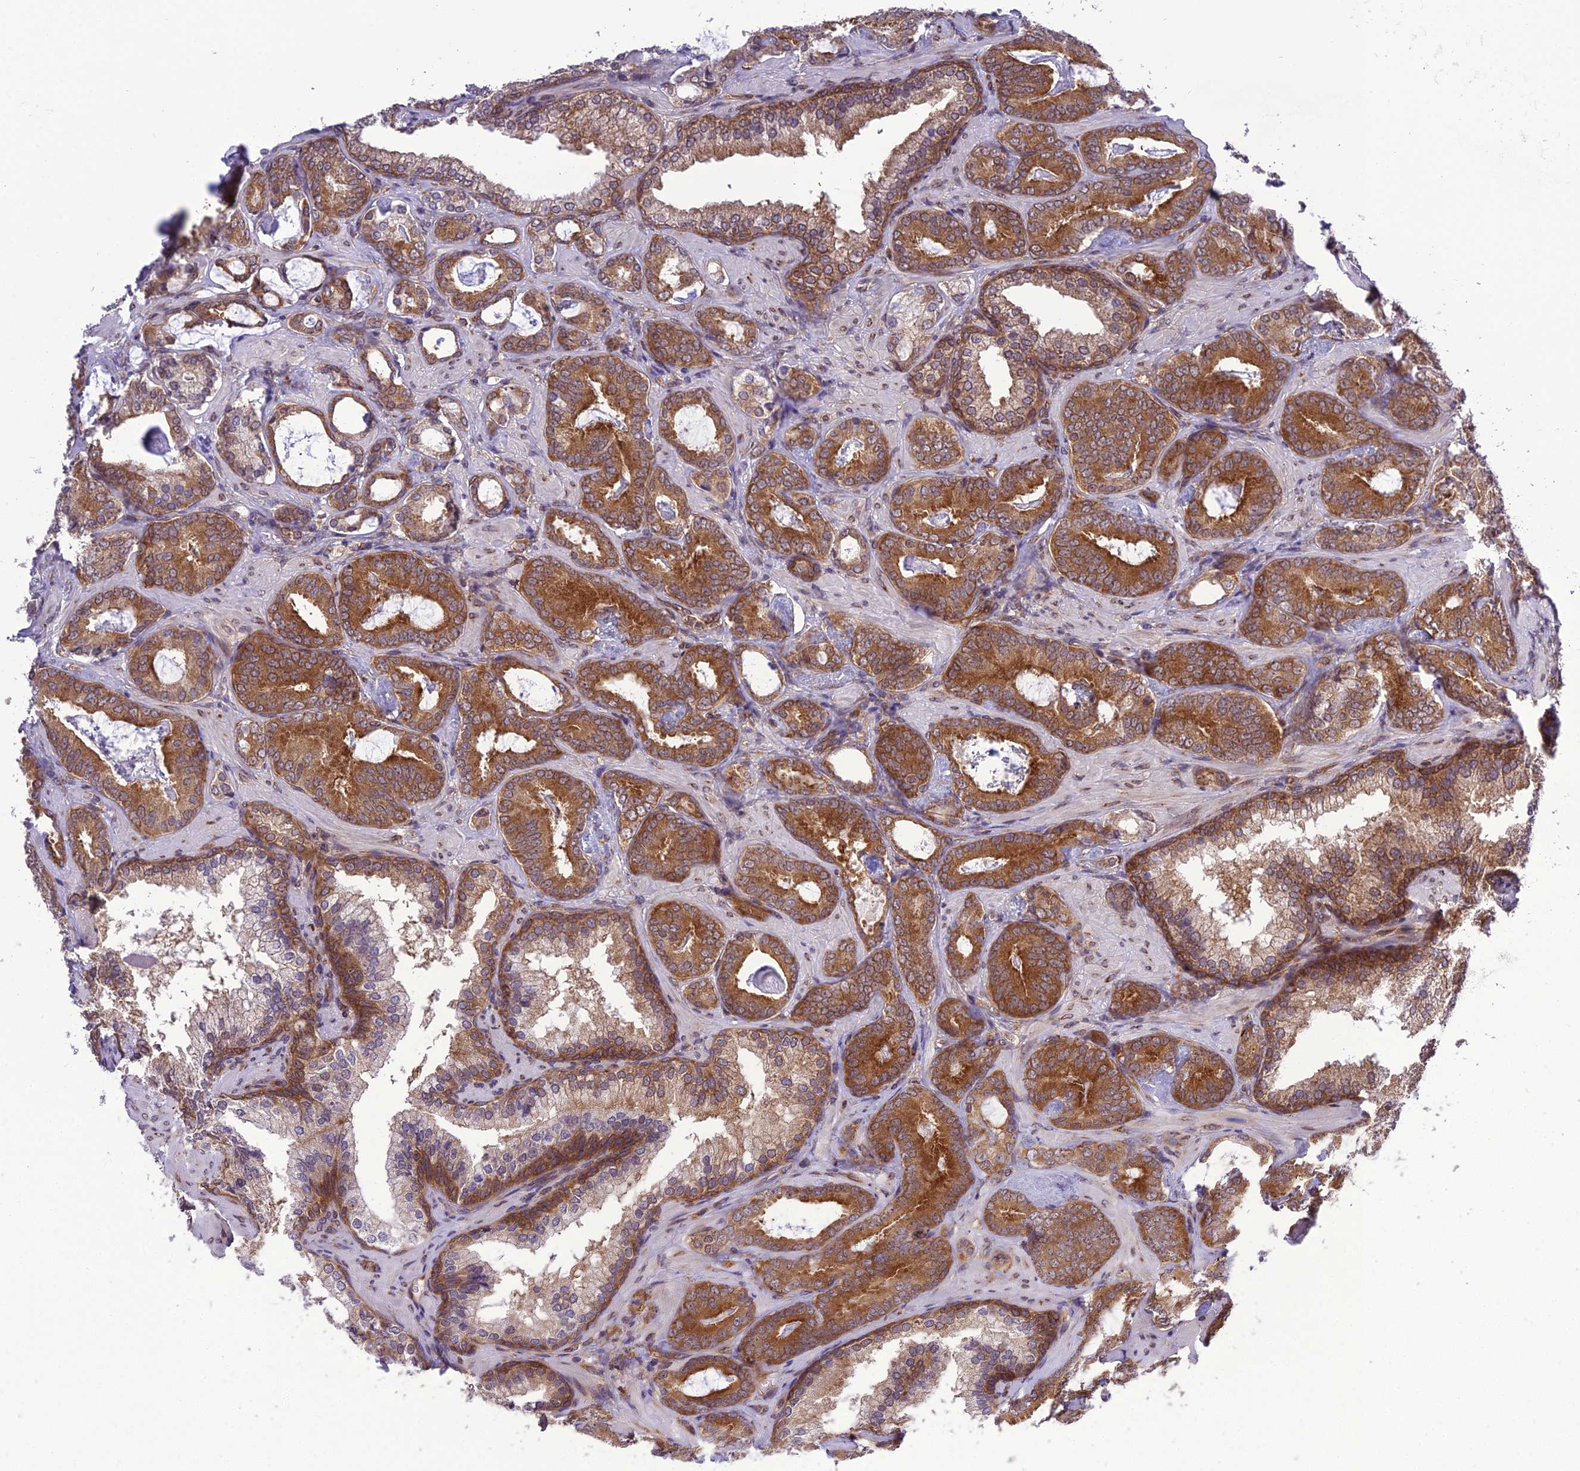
{"staining": {"intensity": "strong", "quantity": ">75%", "location": "cytoplasmic/membranous"}, "tissue": "prostate cancer", "cell_type": "Tumor cells", "image_type": "cancer", "snomed": [{"axis": "morphology", "description": "Adenocarcinoma, Low grade"}, {"axis": "topography", "description": "Prostate"}], "caption": "Immunohistochemistry of human prostate adenocarcinoma (low-grade) displays high levels of strong cytoplasmic/membranous positivity in about >75% of tumor cells. (DAB IHC, brown staining for protein, blue staining for nuclei).", "gene": "DHCR7", "patient": {"sex": "male", "age": 60}}